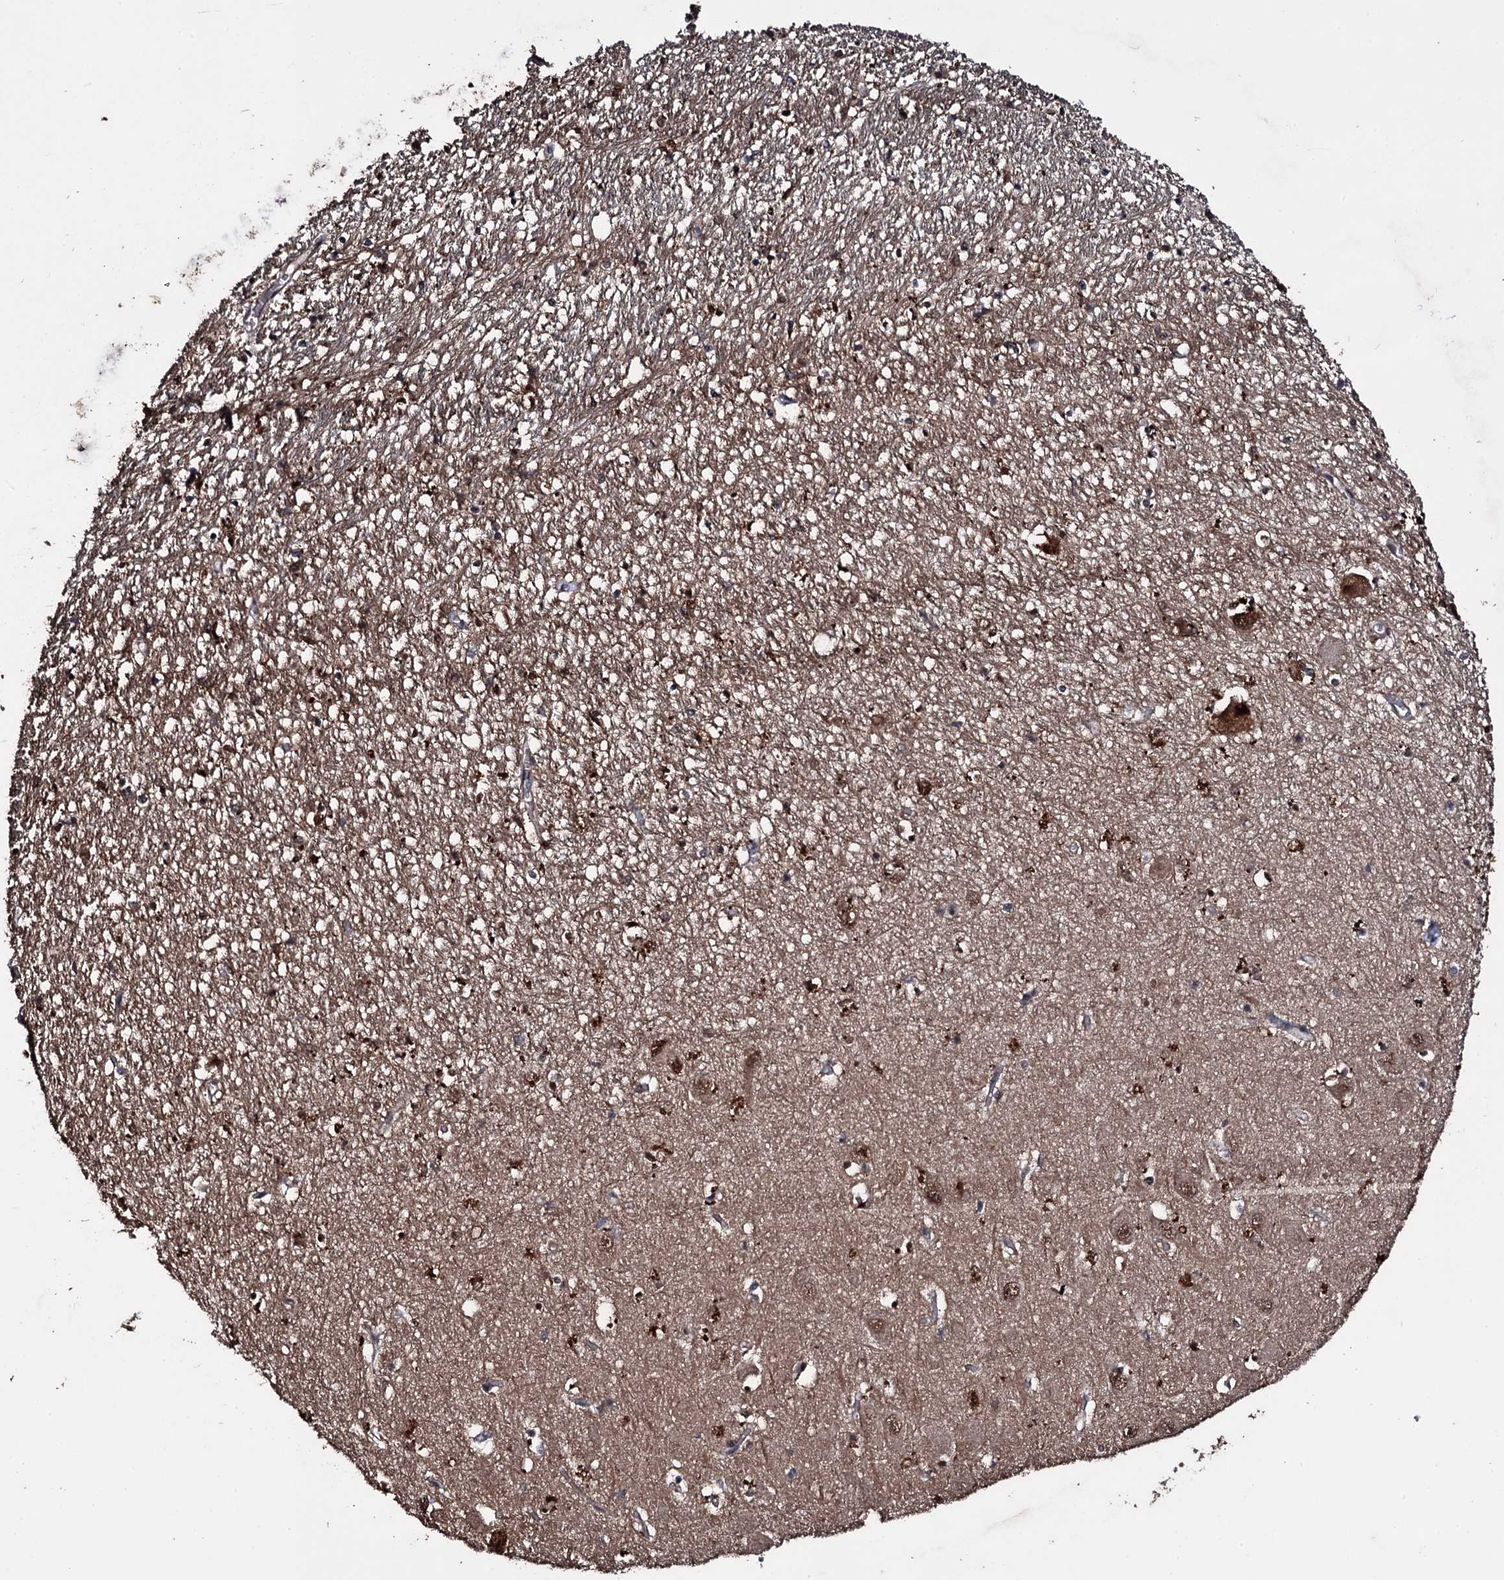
{"staining": {"intensity": "moderate", "quantity": "<25%", "location": "nuclear"}, "tissue": "hippocampus", "cell_type": "Glial cells", "image_type": "normal", "snomed": [{"axis": "morphology", "description": "Normal tissue, NOS"}, {"axis": "topography", "description": "Hippocampus"}], "caption": "Immunohistochemical staining of normal hippocampus displays moderate nuclear protein staining in approximately <25% of glial cells.", "gene": "MRPS31", "patient": {"sex": "female", "age": 64}}